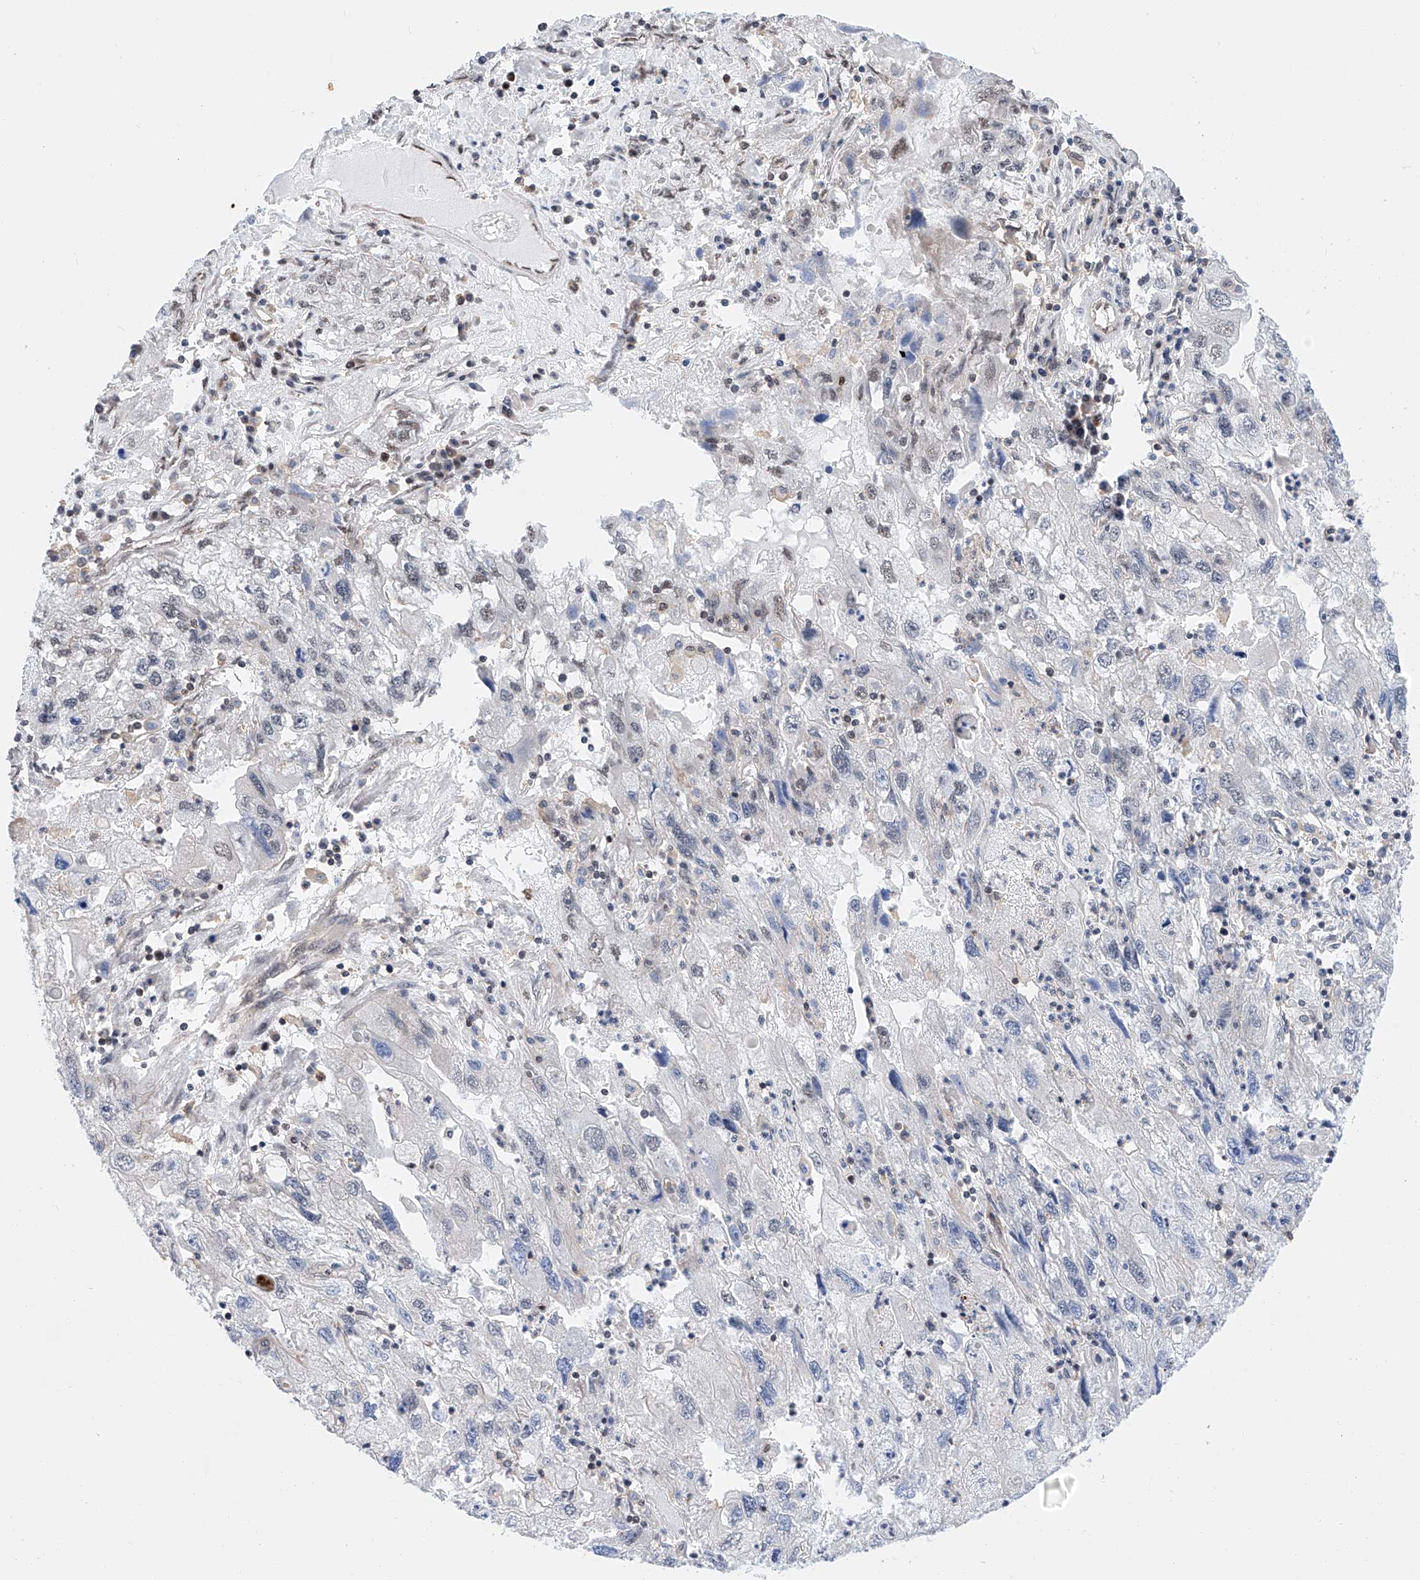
{"staining": {"intensity": "negative", "quantity": "none", "location": "none"}, "tissue": "endometrial cancer", "cell_type": "Tumor cells", "image_type": "cancer", "snomed": [{"axis": "morphology", "description": "Adenocarcinoma, NOS"}, {"axis": "topography", "description": "Endometrium"}], "caption": "IHC of human endometrial cancer (adenocarcinoma) reveals no expression in tumor cells. The staining is performed using DAB brown chromogen with nuclei counter-stained in using hematoxylin.", "gene": "HDAC9", "patient": {"sex": "female", "age": 49}}